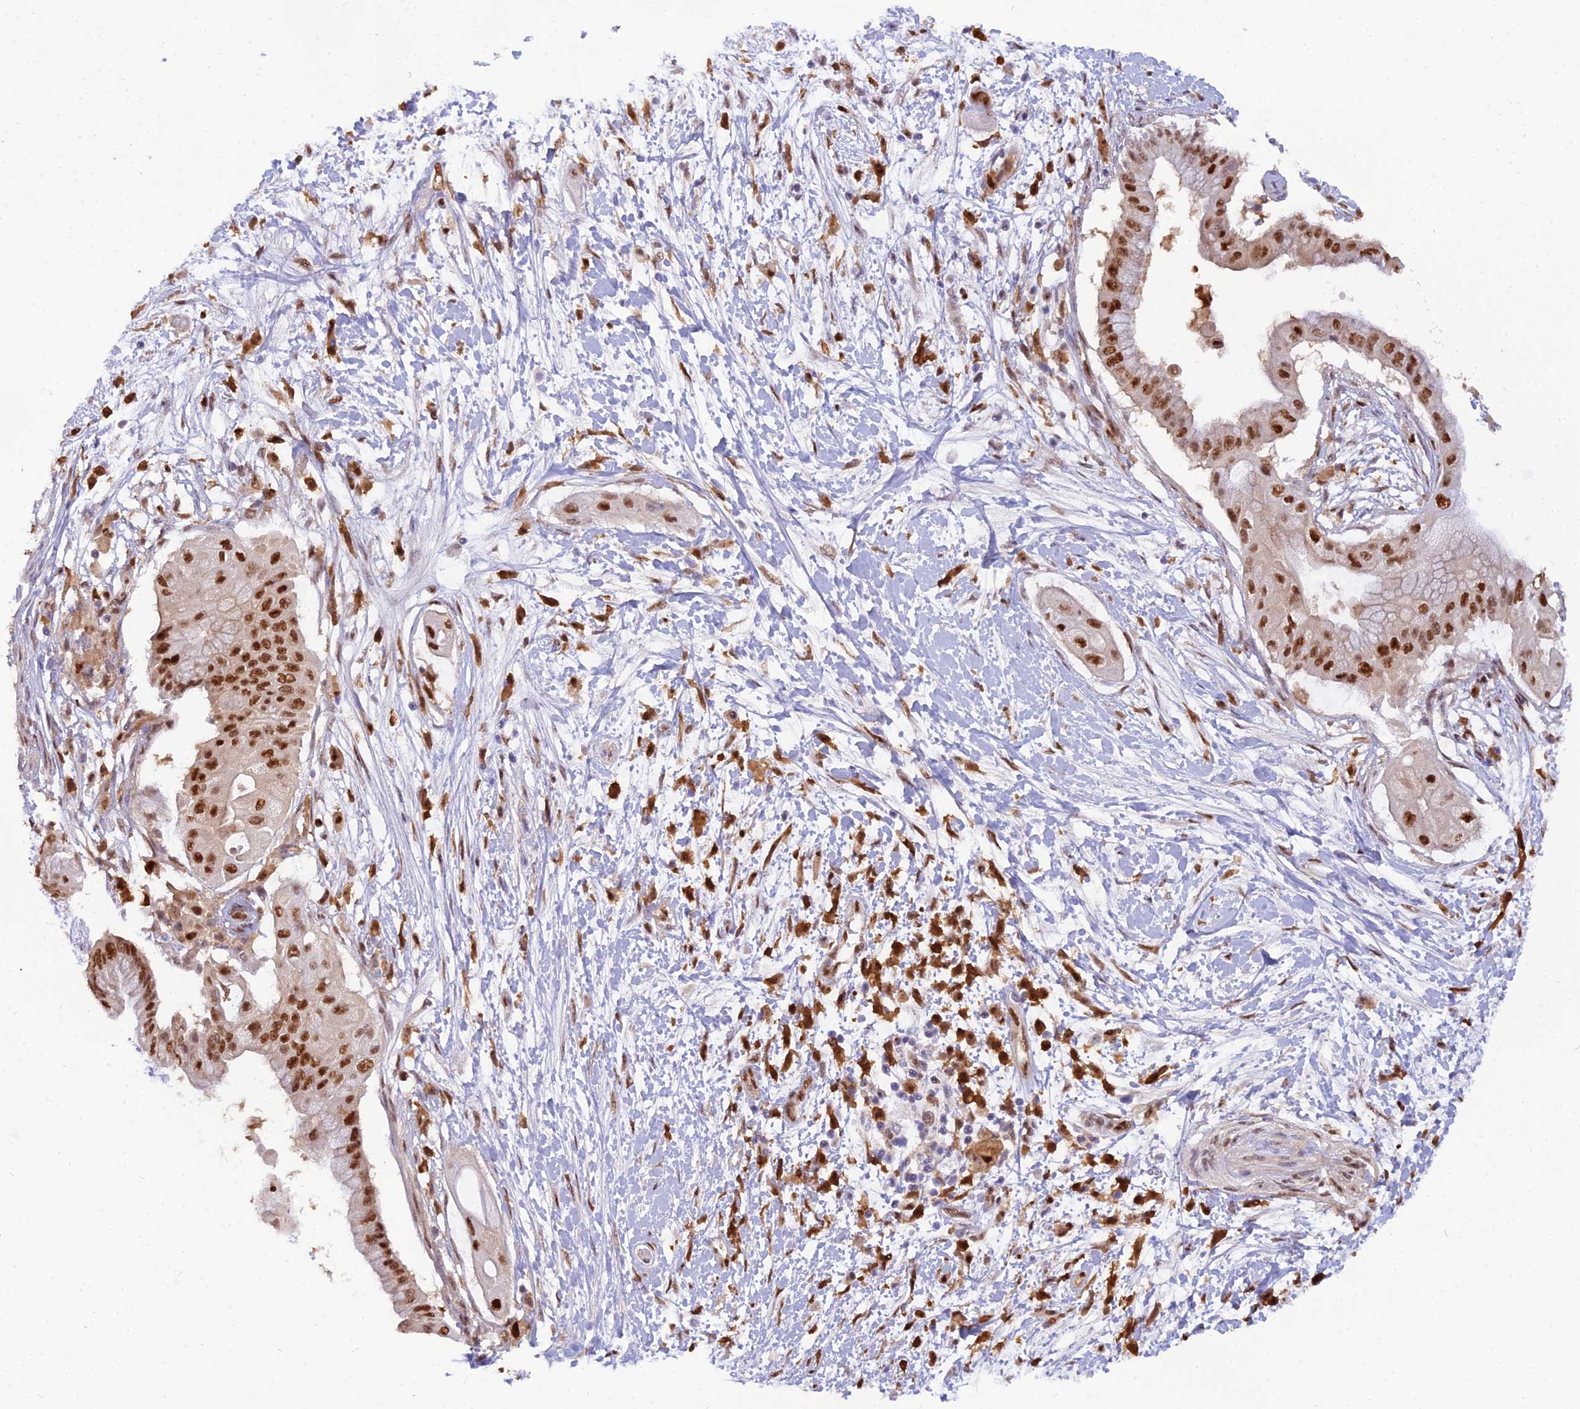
{"staining": {"intensity": "strong", "quantity": ">75%", "location": "nuclear"}, "tissue": "pancreatic cancer", "cell_type": "Tumor cells", "image_type": "cancer", "snomed": [{"axis": "morphology", "description": "Adenocarcinoma, NOS"}, {"axis": "topography", "description": "Pancreas"}], "caption": "Human pancreatic cancer (adenocarcinoma) stained with a brown dye shows strong nuclear positive expression in approximately >75% of tumor cells.", "gene": "NPEPL1", "patient": {"sex": "male", "age": 68}}